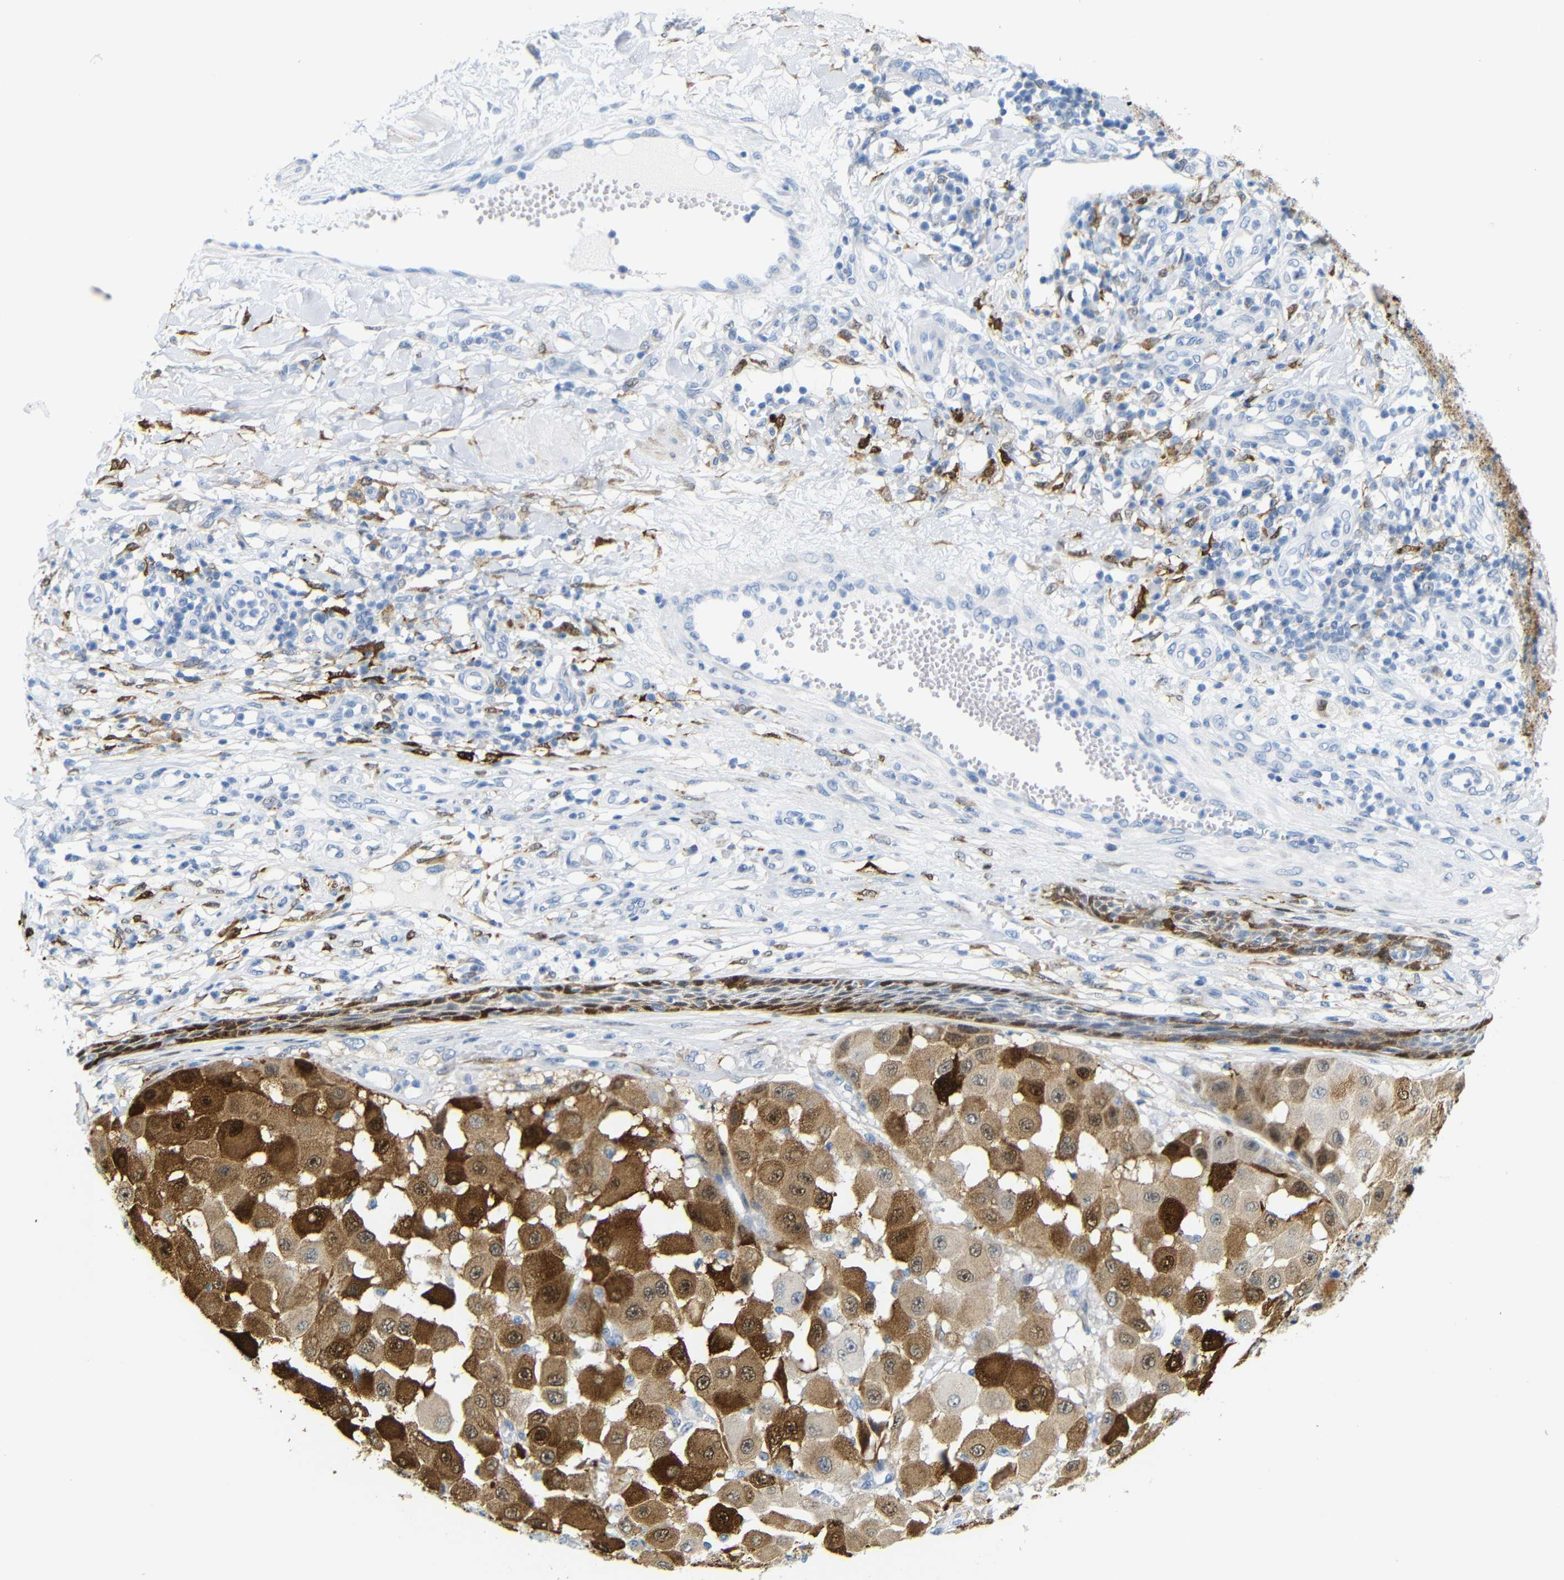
{"staining": {"intensity": "strong", "quantity": ">75%", "location": "cytoplasmic/membranous,nuclear"}, "tissue": "melanoma", "cell_type": "Tumor cells", "image_type": "cancer", "snomed": [{"axis": "morphology", "description": "Malignant melanoma, NOS"}, {"axis": "topography", "description": "Skin"}], "caption": "An image showing strong cytoplasmic/membranous and nuclear positivity in about >75% of tumor cells in melanoma, as visualized by brown immunohistochemical staining.", "gene": "MT1A", "patient": {"sex": "female", "age": 81}}